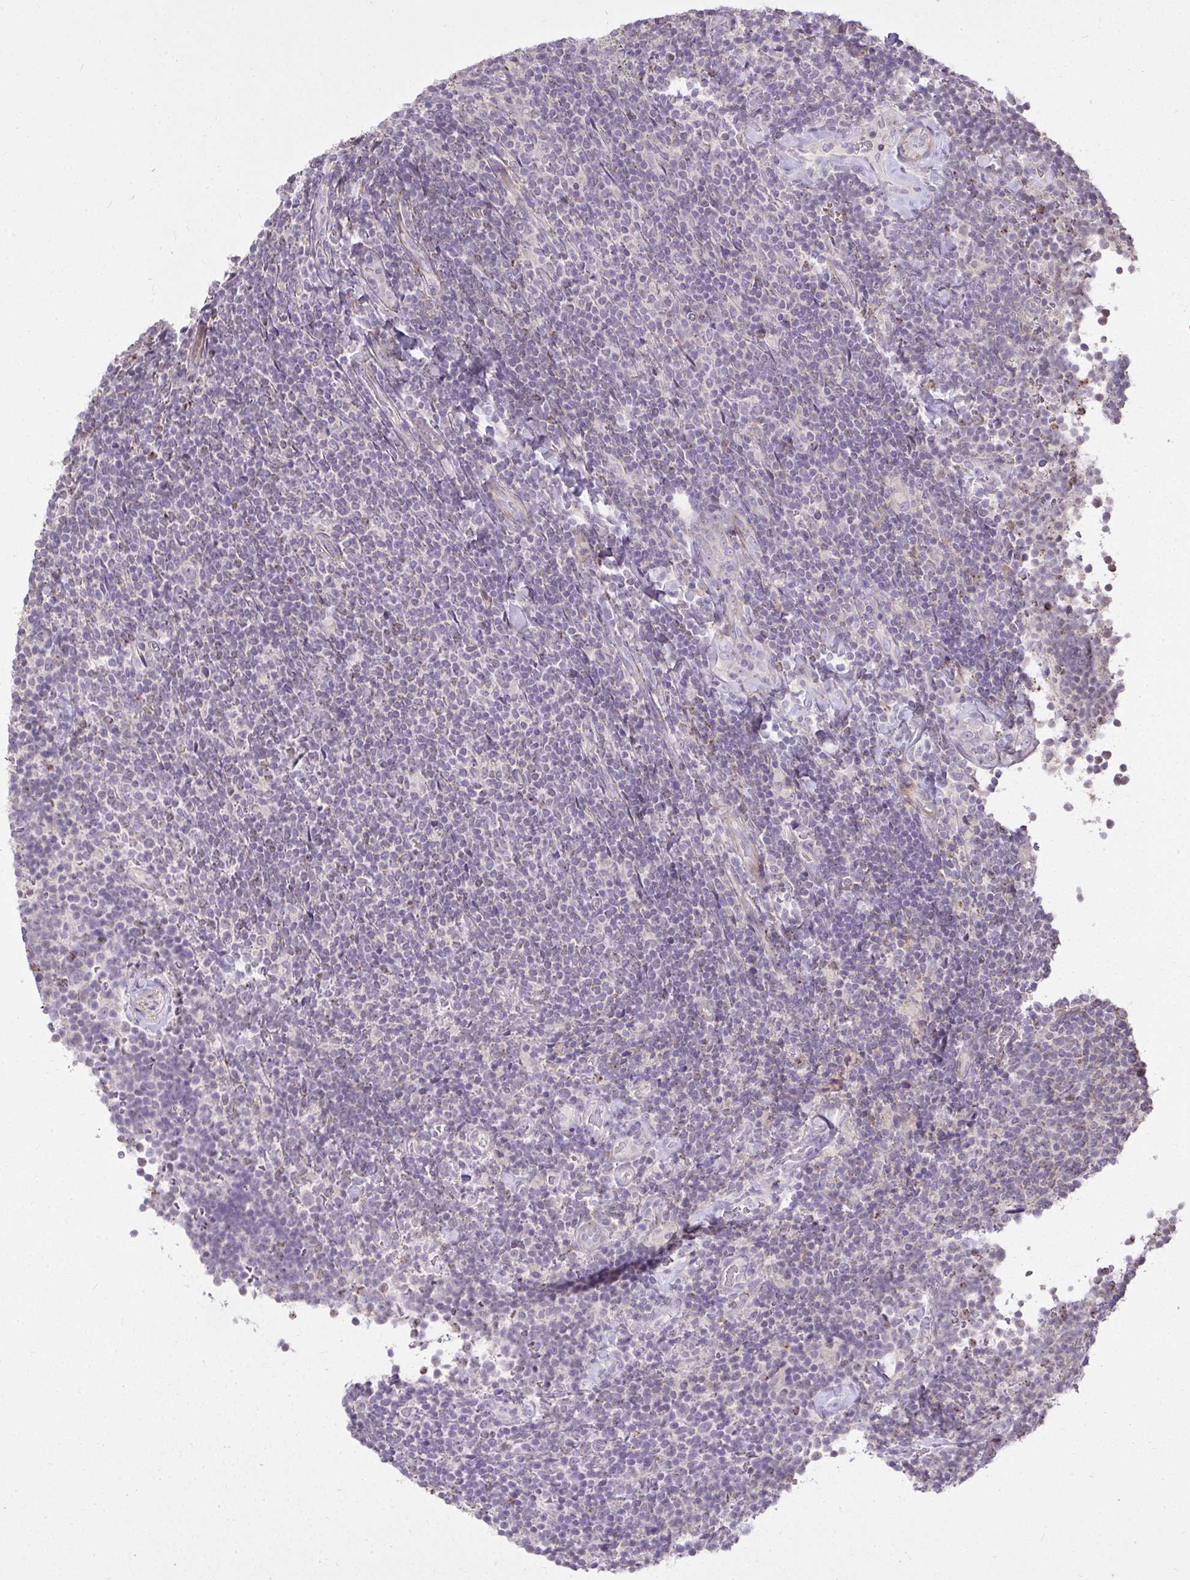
{"staining": {"intensity": "negative", "quantity": "none", "location": "none"}, "tissue": "lymphoma", "cell_type": "Tumor cells", "image_type": "cancer", "snomed": [{"axis": "morphology", "description": "Malignant lymphoma, non-Hodgkin's type, Low grade"}, {"axis": "topography", "description": "Lymph node"}], "caption": "Tumor cells are negative for protein expression in human malignant lymphoma, non-Hodgkin's type (low-grade).", "gene": "STRIP1", "patient": {"sex": "male", "age": 52}}